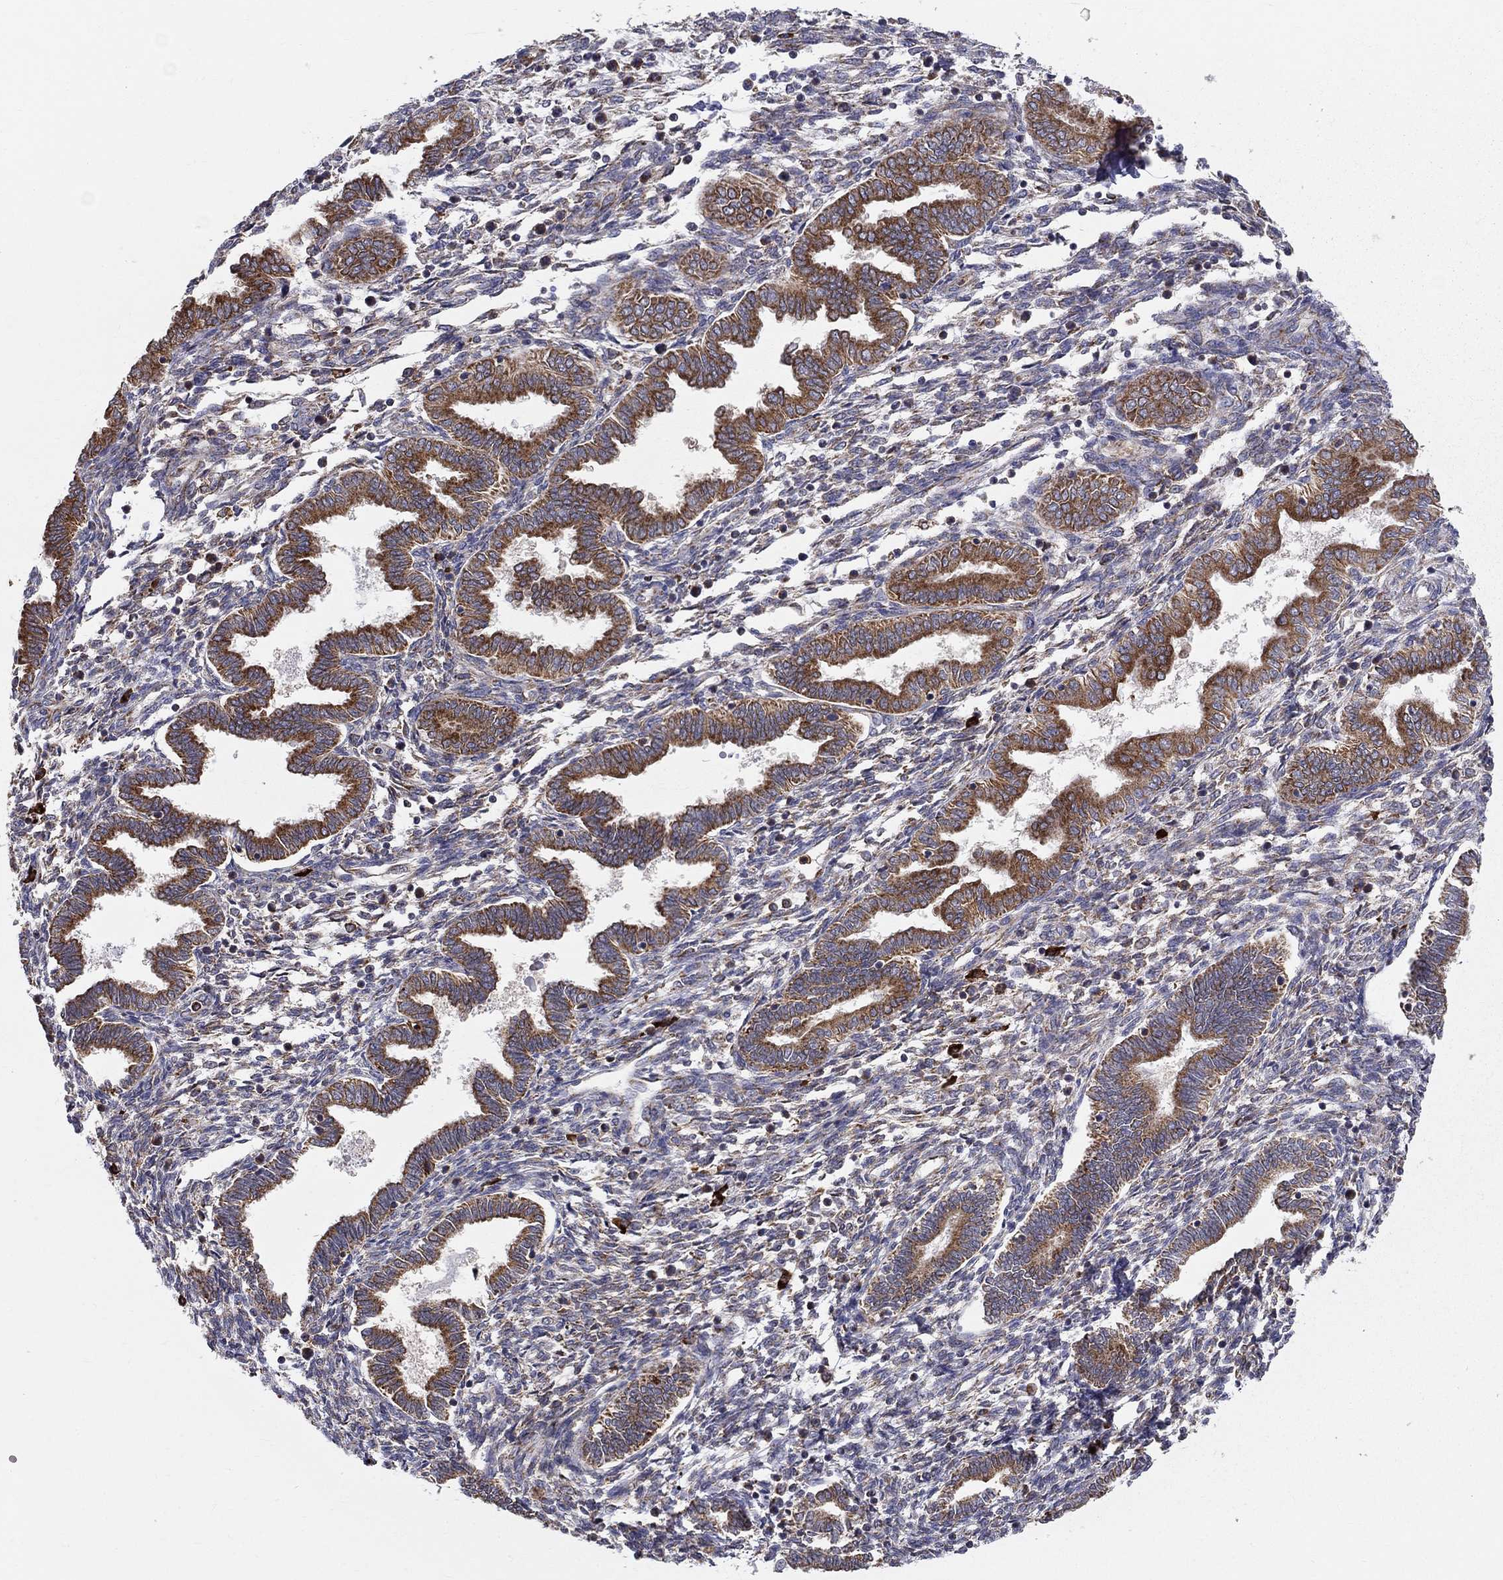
{"staining": {"intensity": "negative", "quantity": "none", "location": "none"}, "tissue": "endometrium", "cell_type": "Cells in endometrial stroma", "image_type": "normal", "snomed": [{"axis": "morphology", "description": "Normal tissue, NOS"}, {"axis": "topography", "description": "Endometrium"}], "caption": "Immunohistochemical staining of normal human endometrium demonstrates no significant positivity in cells in endometrial stroma. (Brightfield microscopy of DAB (3,3'-diaminobenzidine) IHC at high magnification).", "gene": "PRDX4", "patient": {"sex": "female", "age": 42}}